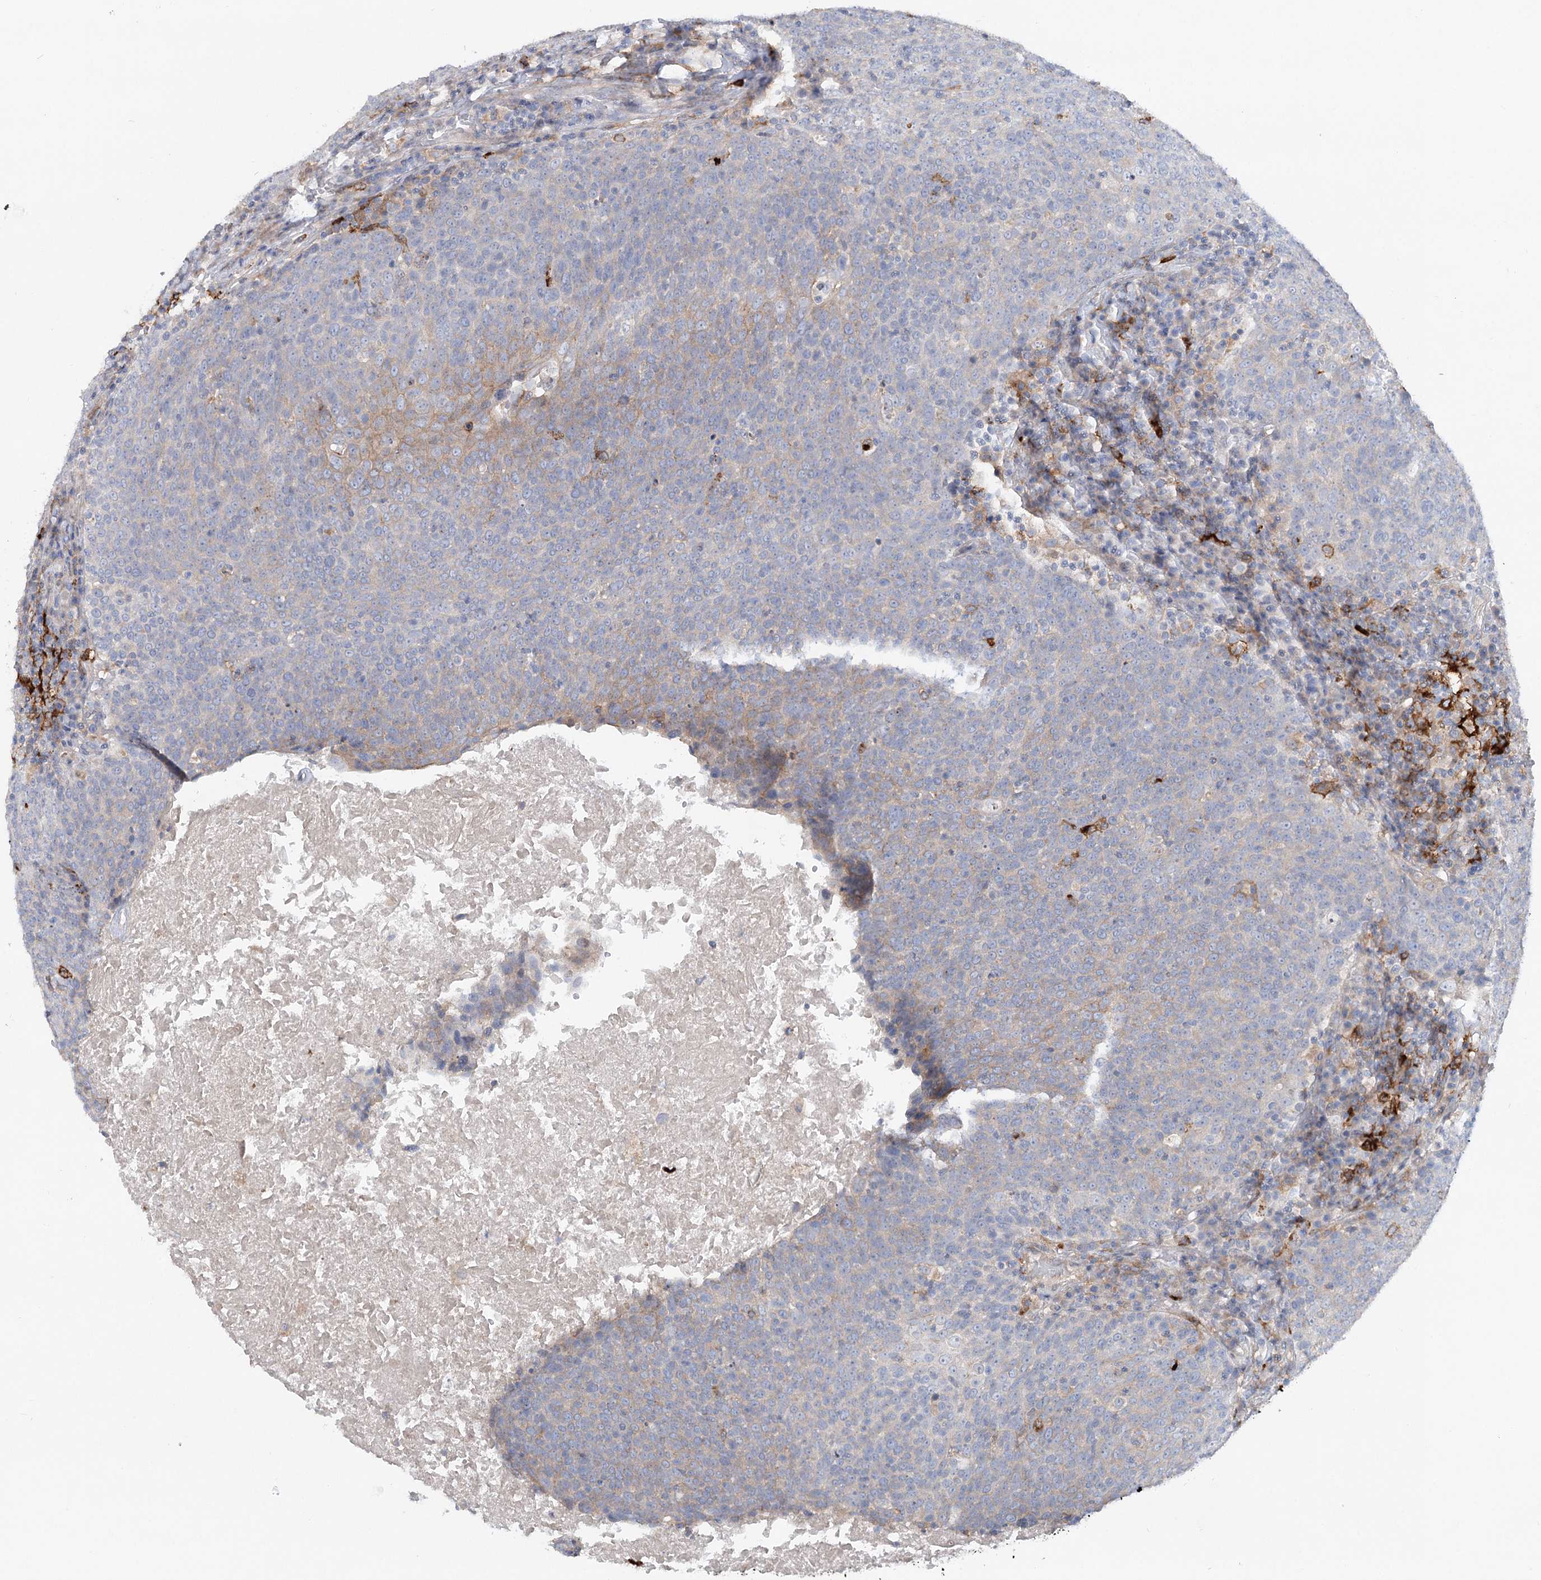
{"staining": {"intensity": "negative", "quantity": "none", "location": "none"}, "tissue": "head and neck cancer", "cell_type": "Tumor cells", "image_type": "cancer", "snomed": [{"axis": "morphology", "description": "Squamous cell carcinoma, NOS"}, {"axis": "morphology", "description": "Squamous cell carcinoma, metastatic, NOS"}, {"axis": "topography", "description": "Lymph node"}, {"axis": "topography", "description": "Head-Neck"}], "caption": "Tumor cells are negative for brown protein staining in head and neck cancer (metastatic squamous cell carcinoma). (DAB (3,3'-diaminobenzidine) immunohistochemistry, high magnification).", "gene": "SCN11A", "patient": {"sex": "male", "age": 62}}